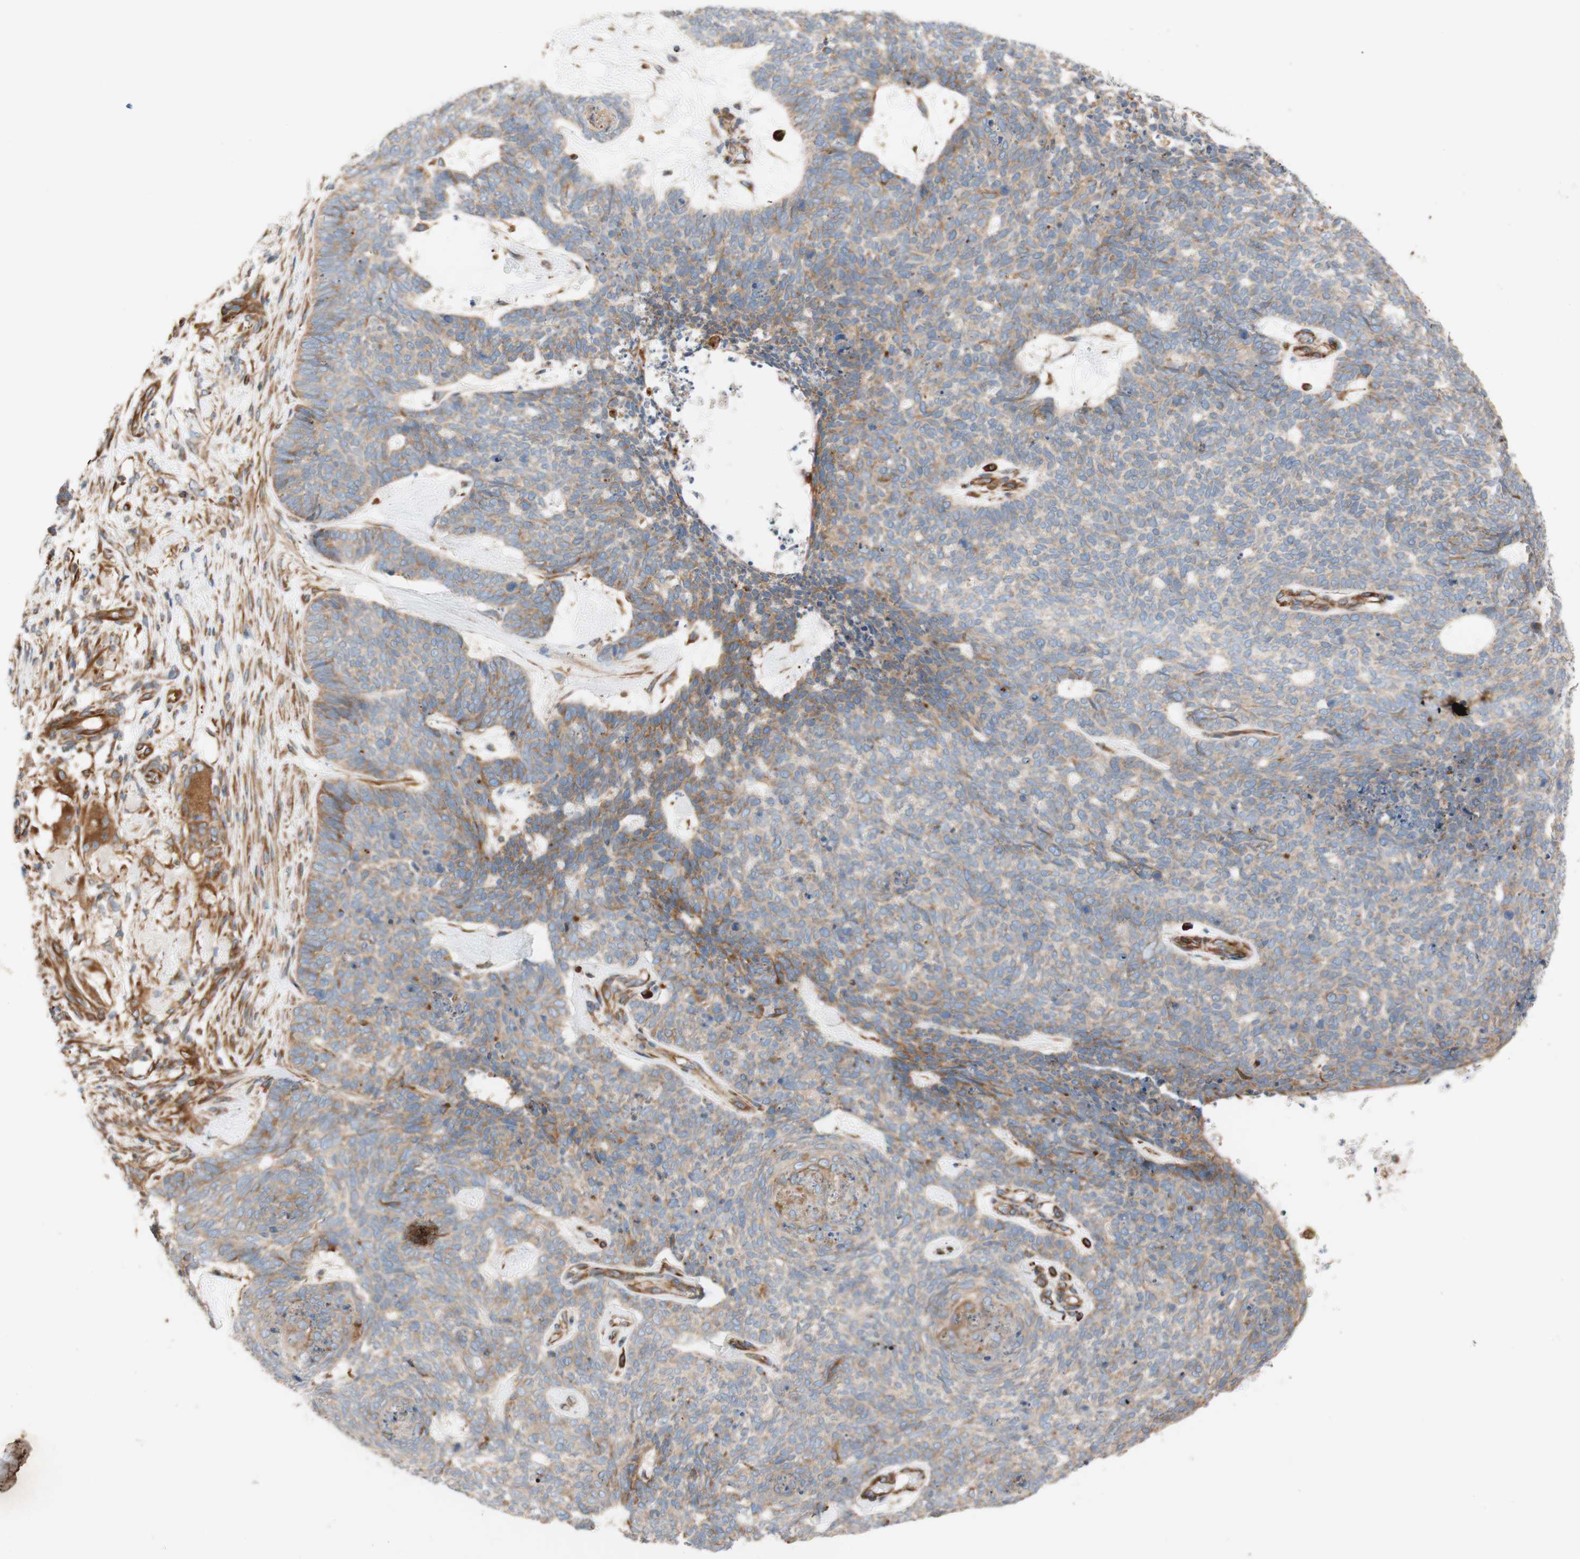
{"staining": {"intensity": "weak", "quantity": ">75%", "location": "cytoplasmic/membranous"}, "tissue": "skin cancer", "cell_type": "Tumor cells", "image_type": "cancer", "snomed": [{"axis": "morphology", "description": "Basal cell carcinoma"}, {"axis": "topography", "description": "Skin"}], "caption": "A histopathology image showing weak cytoplasmic/membranous positivity in approximately >75% of tumor cells in basal cell carcinoma (skin), as visualized by brown immunohistochemical staining.", "gene": "C1orf43", "patient": {"sex": "female", "age": 84}}